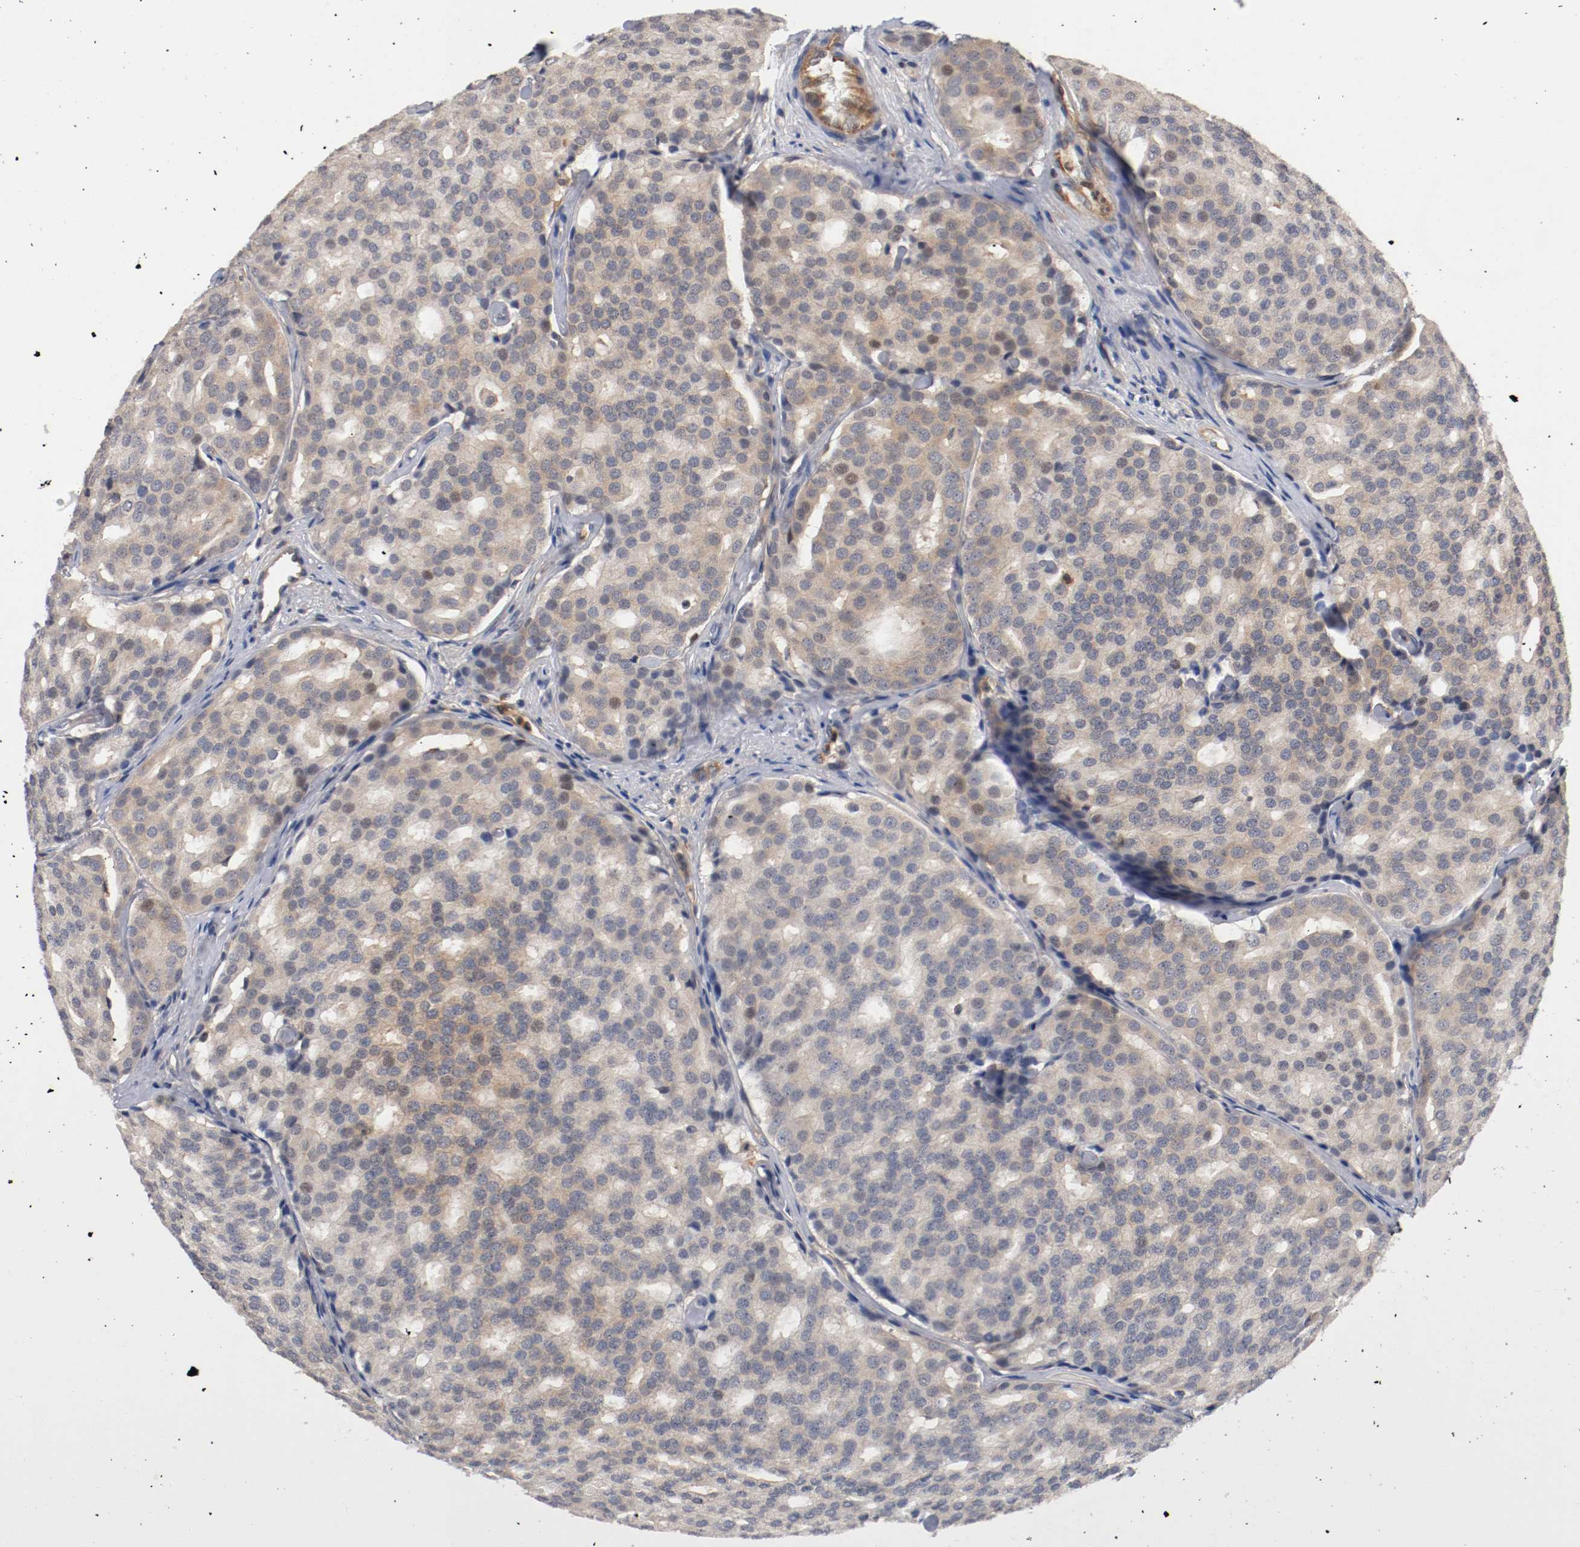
{"staining": {"intensity": "weak", "quantity": "<25%", "location": "cytoplasmic/membranous"}, "tissue": "prostate cancer", "cell_type": "Tumor cells", "image_type": "cancer", "snomed": [{"axis": "morphology", "description": "Adenocarcinoma, High grade"}, {"axis": "topography", "description": "Prostate"}], "caption": "Protein analysis of prostate high-grade adenocarcinoma shows no significant positivity in tumor cells.", "gene": "RBM23", "patient": {"sex": "male", "age": 64}}